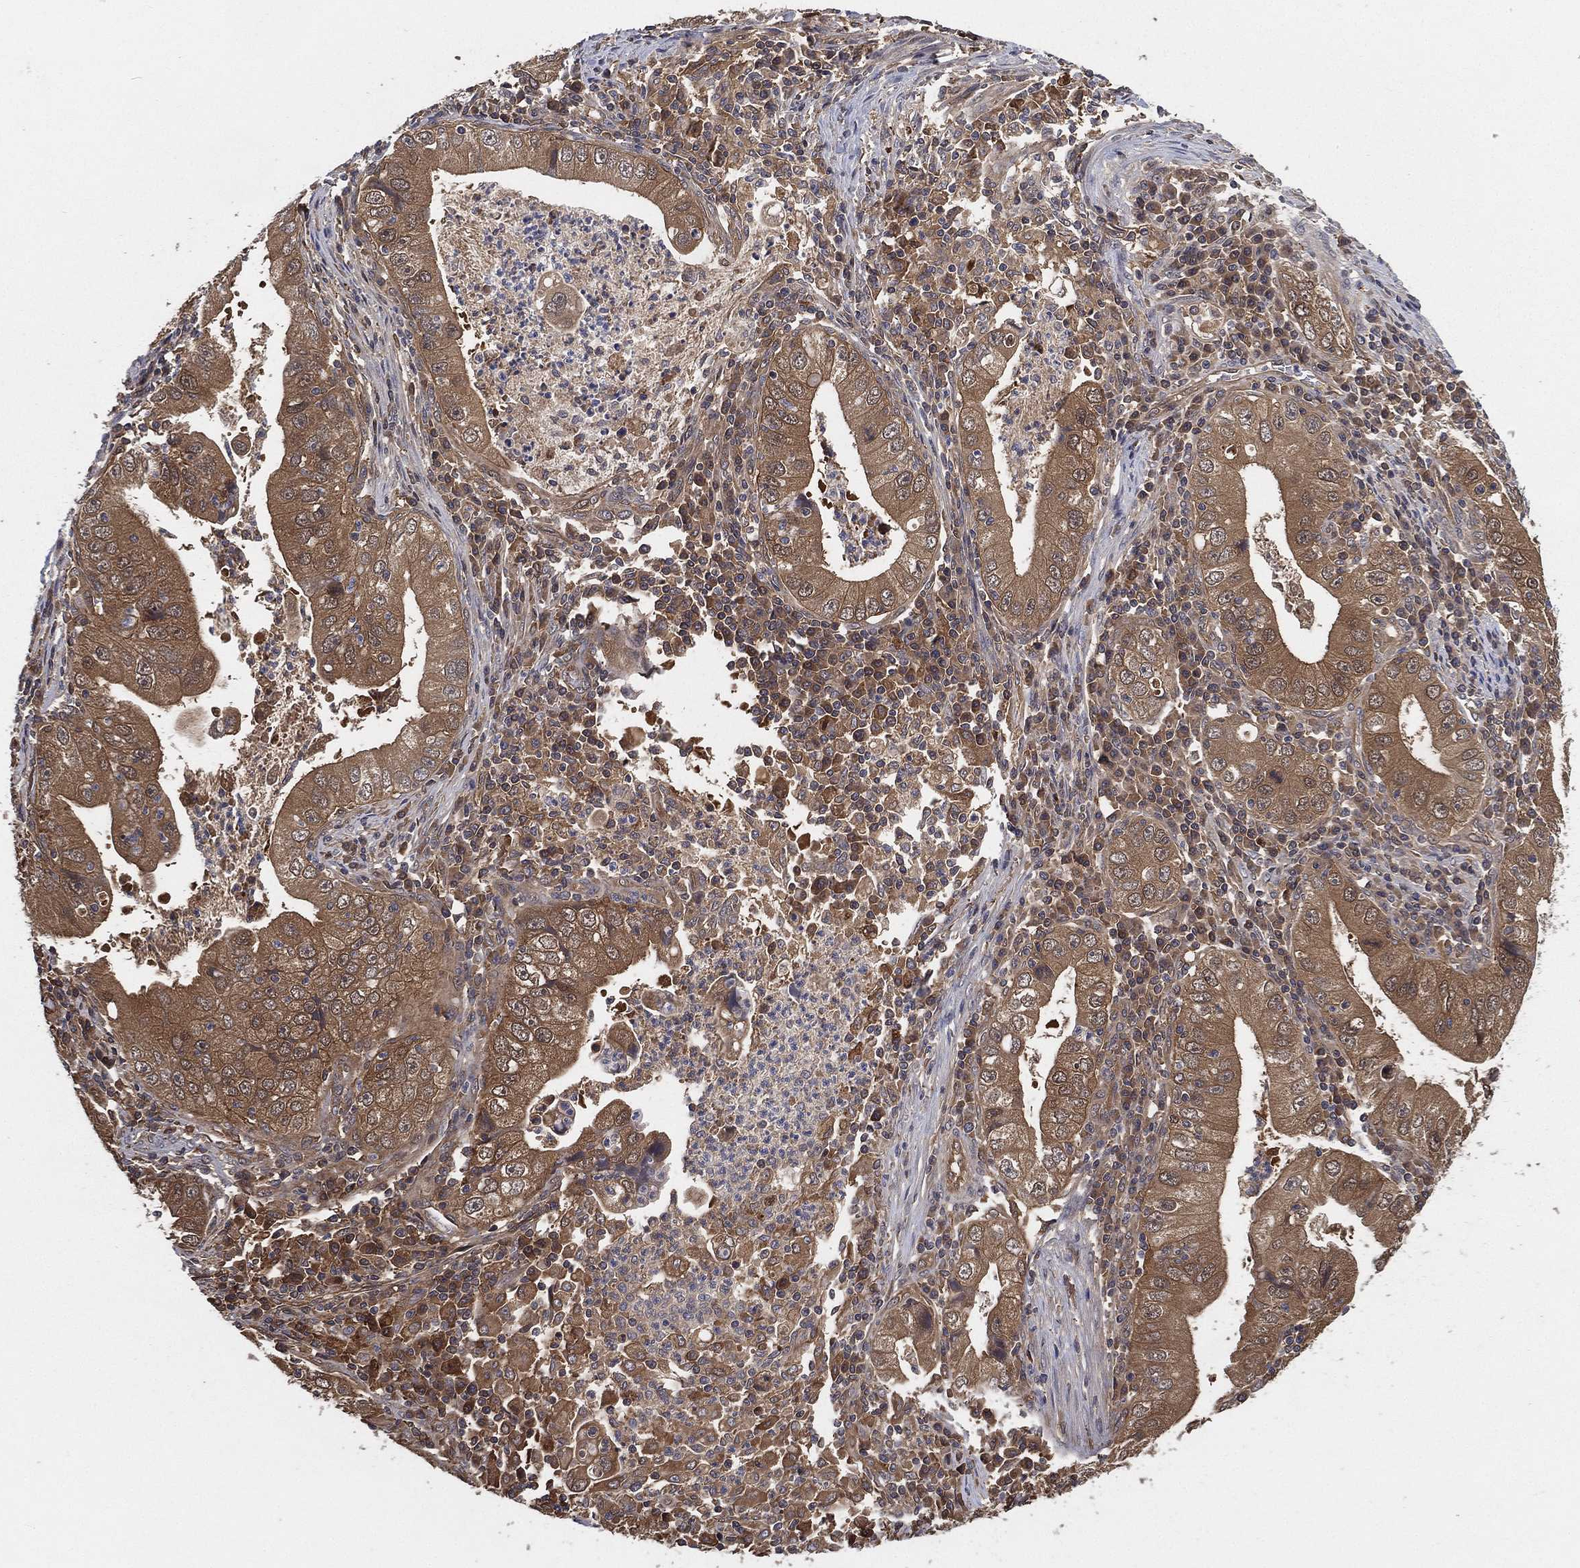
{"staining": {"intensity": "moderate", "quantity": "25%-75%", "location": "cytoplasmic/membranous"}, "tissue": "stomach cancer", "cell_type": "Tumor cells", "image_type": "cancer", "snomed": [{"axis": "morphology", "description": "Adenocarcinoma, NOS"}, {"axis": "topography", "description": "Stomach"}], "caption": "This image demonstrates stomach adenocarcinoma stained with IHC to label a protein in brown. The cytoplasmic/membranous of tumor cells show moderate positivity for the protein. Nuclei are counter-stained blue.", "gene": "PSMG4", "patient": {"sex": "male", "age": 76}}